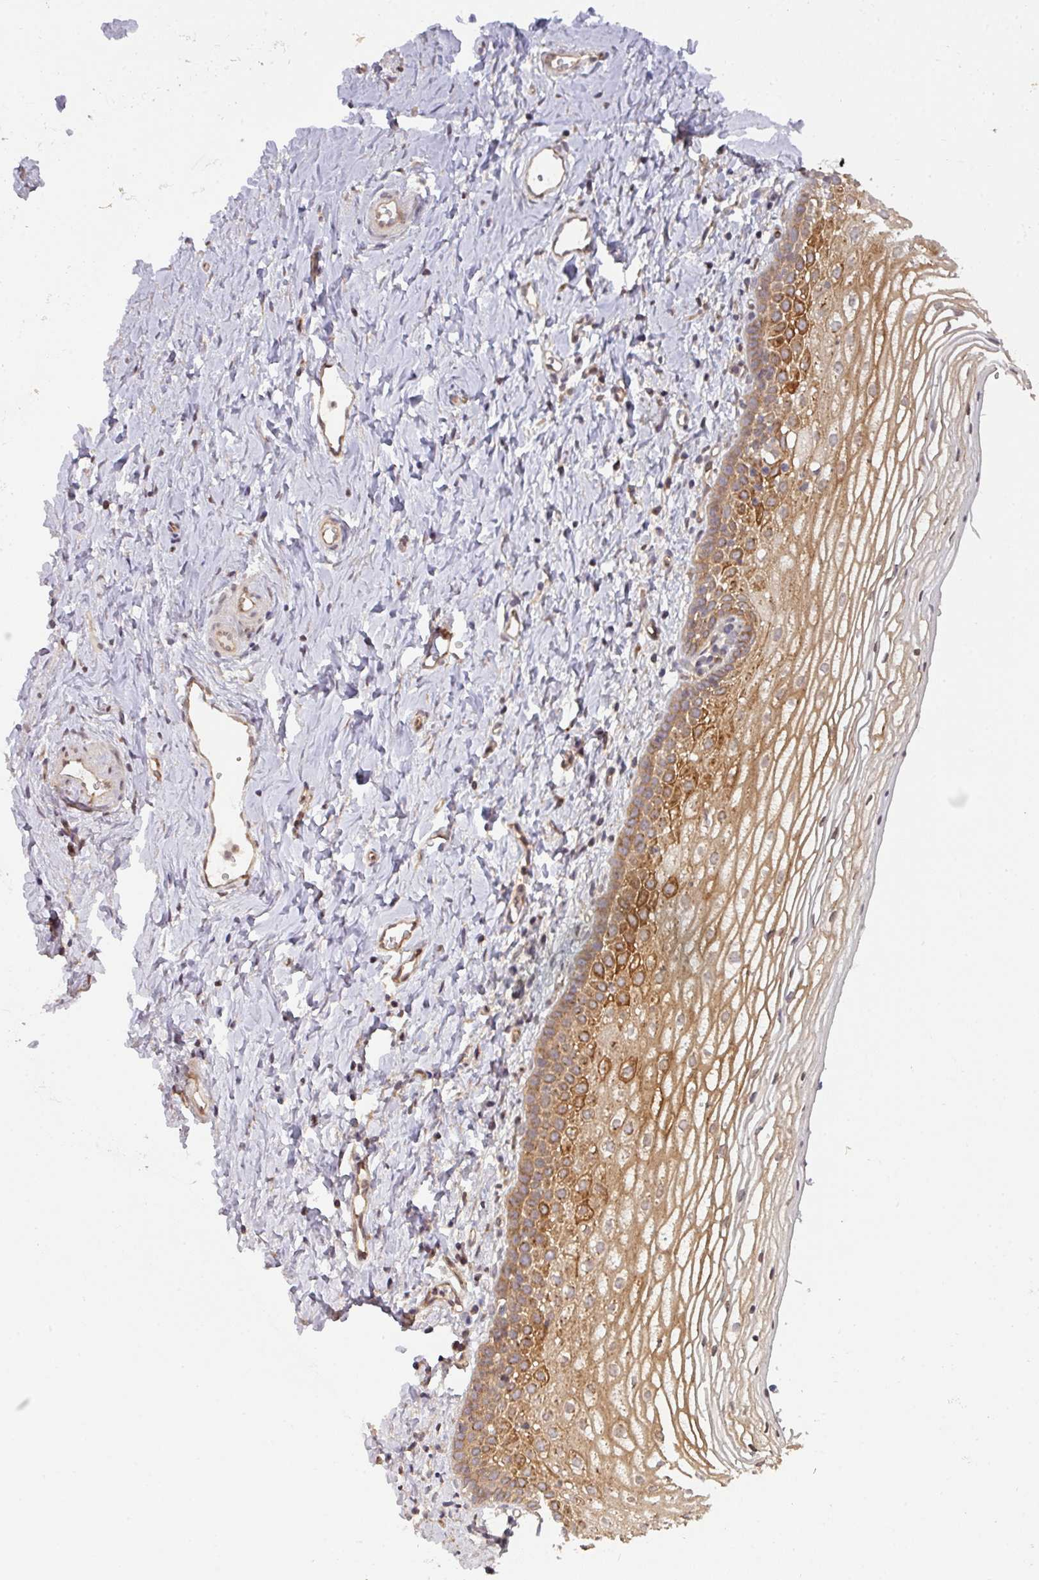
{"staining": {"intensity": "moderate", "quantity": ">75%", "location": "cytoplasmic/membranous"}, "tissue": "vagina", "cell_type": "Squamous epithelial cells", "image_type": "normal", "snomed": [{"axis": "morphology", "description": "Normal tissue, NOS"}, {"axis": "topography", "description": "Vagina"}], "caption": "A micrograph of human vagina stained for a protein displays moderate cytoplasmic/membranous brown staining in squamous epithelial cells. (Stains: DAB (3,3'-diaminobenzidine) in brown, nuclei in blue, Microscopy: brightfield microscopy at high magnification).", "gene": "CYFIP2", "patient": {"sex": "female", "age": 56}}